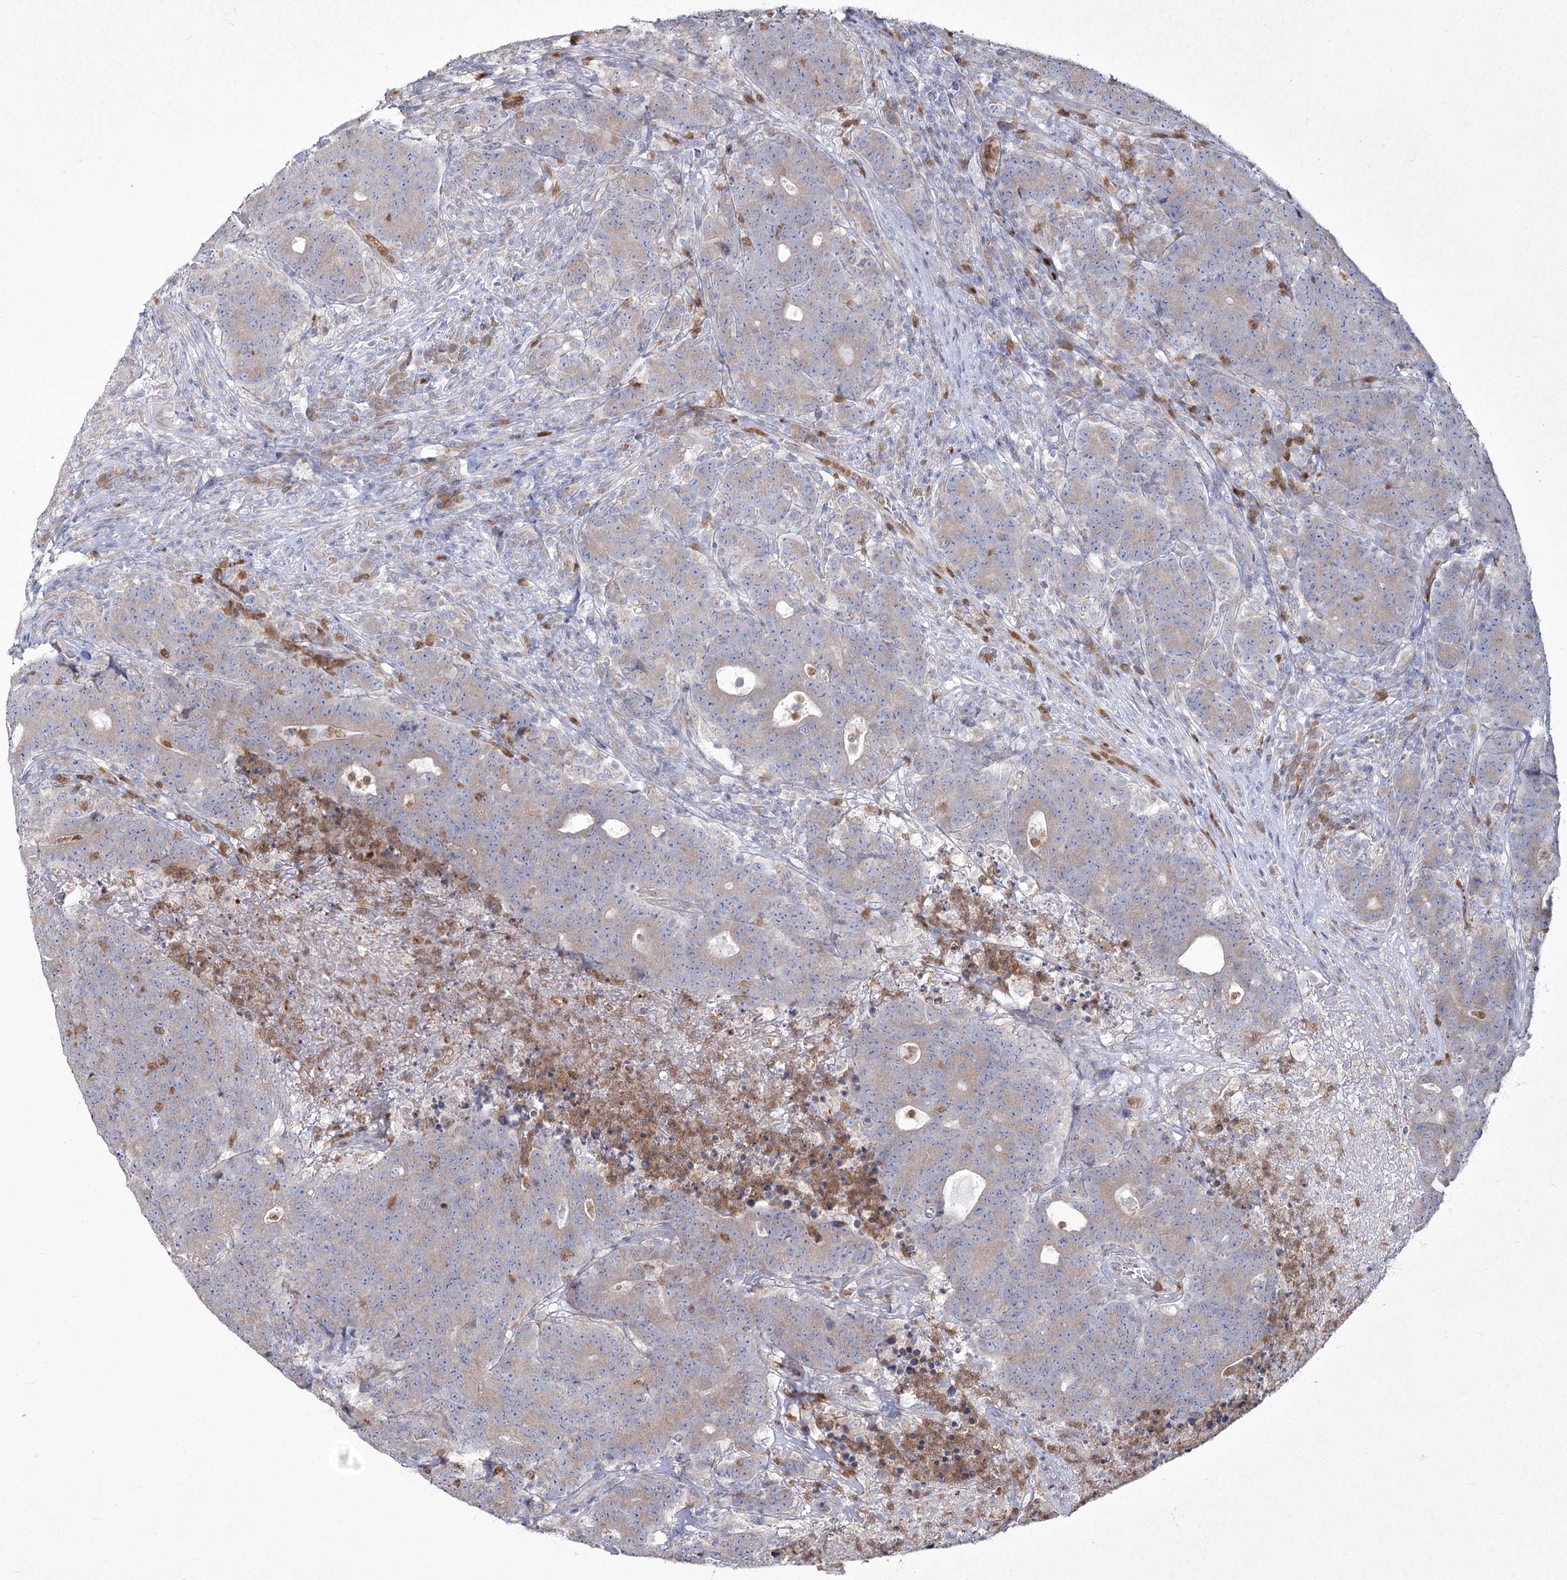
{"staining": {"intensity": "weak", "quantity": "25%-75%", "location": "cytoplasmic/membranous"}, "tissue": "colorectal cancer", "cell_type": "Tumor cells", "image_type": "cancer", "snomed": [{"axis": "morphology", "description": "Adenocarcinoma, NOS"}, {"axis": "topography", "description": "Colon"}], "caption": "Immunohistochemistry photomicrograph of neoplastic tissue: human colorectal cancer stained using IHC displays low levels of weak protein expression localized specifically in the cytoplasmic/membranous of tumor cells, appearing as a cytoplasmic/membranous brown color.", "gene": "NIPAL4", "patient": {"sex": "female", "age": 75}}